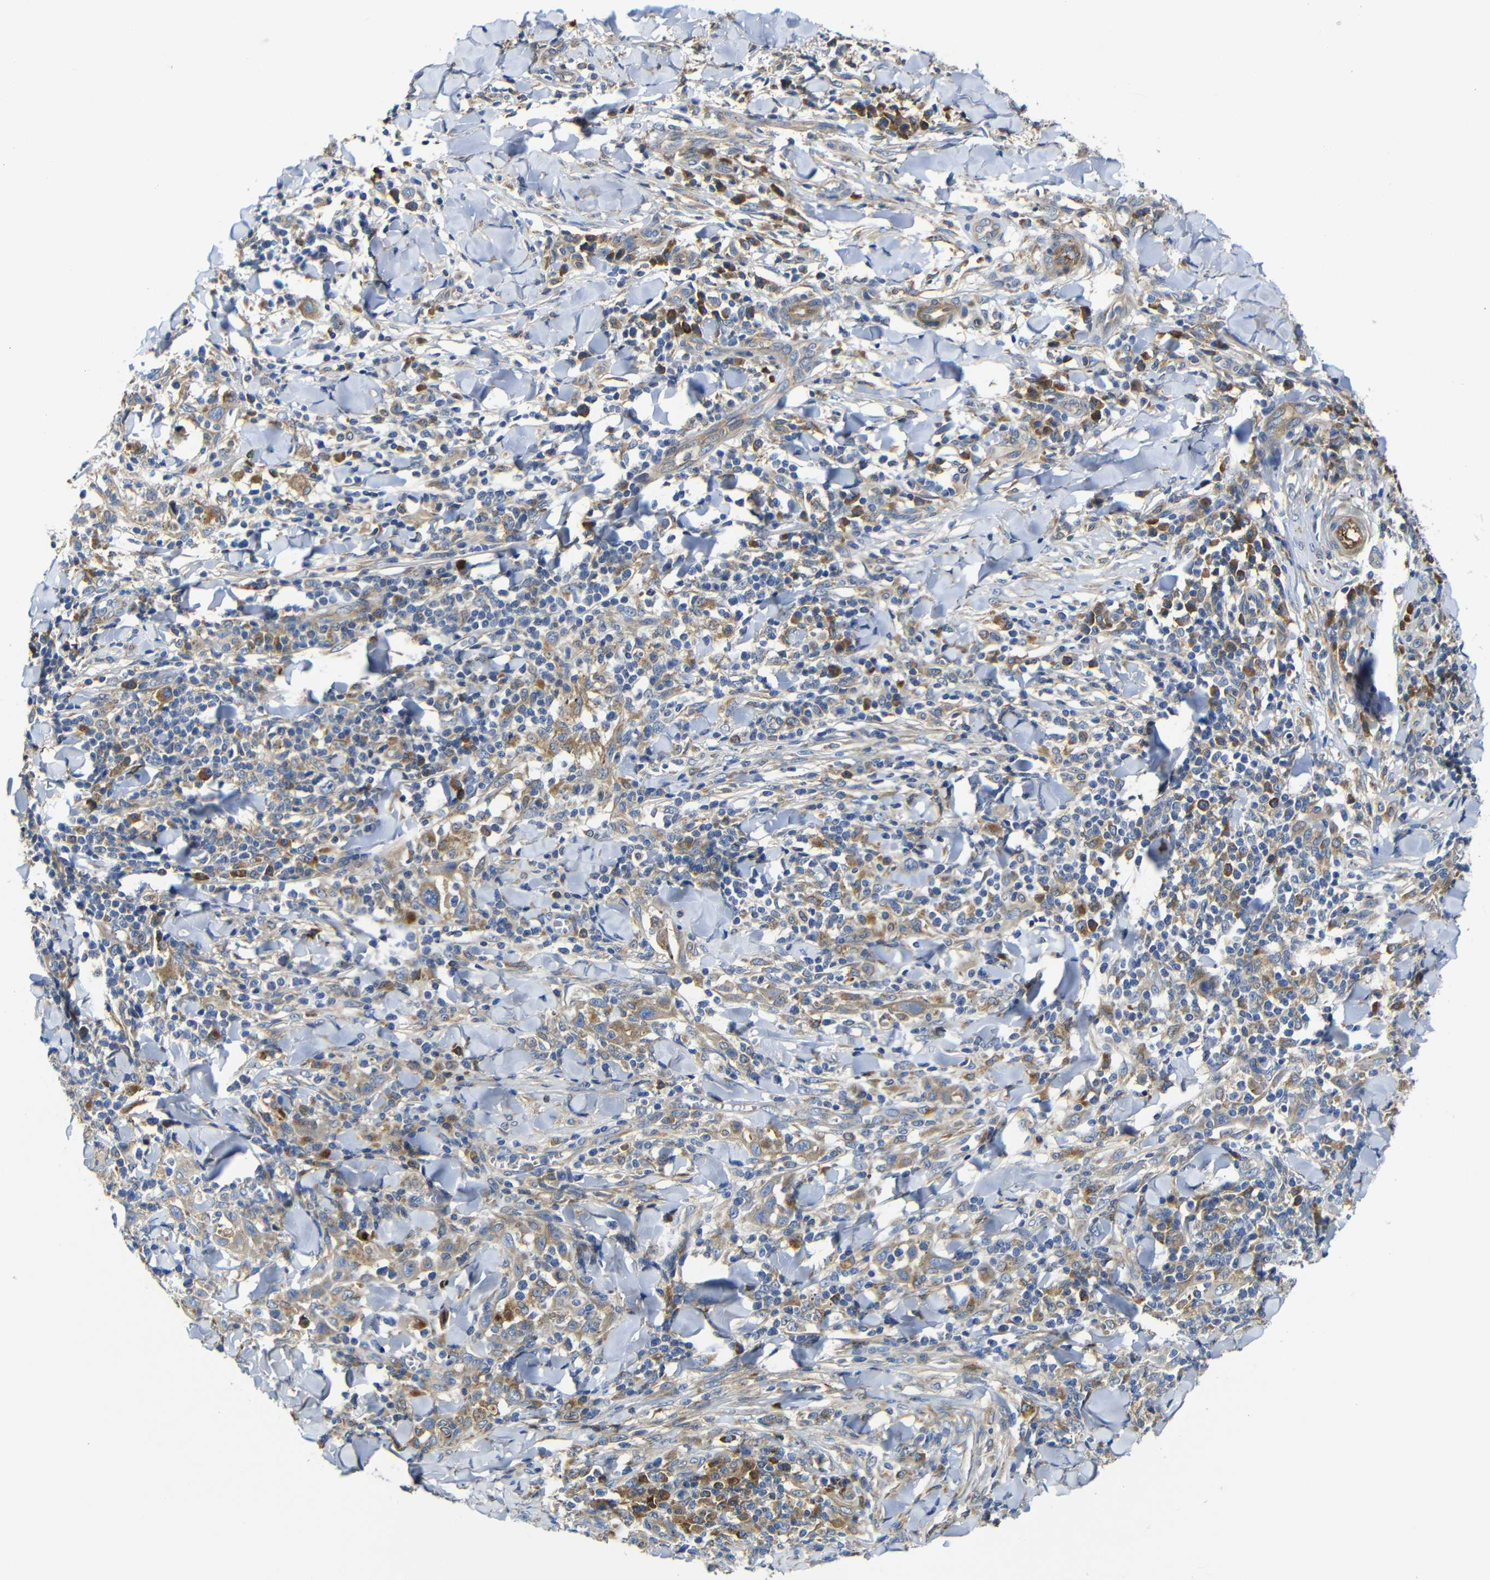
{"staining": {"intensity": "weak", "quantity": ">75%", "location": "cytoplasmic/membranous"}, "tissue": "skin cancer", "cell_type": "Tumor cells", "image_type": "cancer", "snomed": [{"axis": "morphology", "description": "Squamous cell carcinoma, NOS"}, {"axis": "topography", "description": "Skin"}], "caption": "Skin cancer stained with immunohistochemistry (IHC) reveals weak cytoplasmic/membranous positivity in about >75% of tumor cells.", "gene": "CLCC1", "patient": {"sex": "male", "age": 24}}